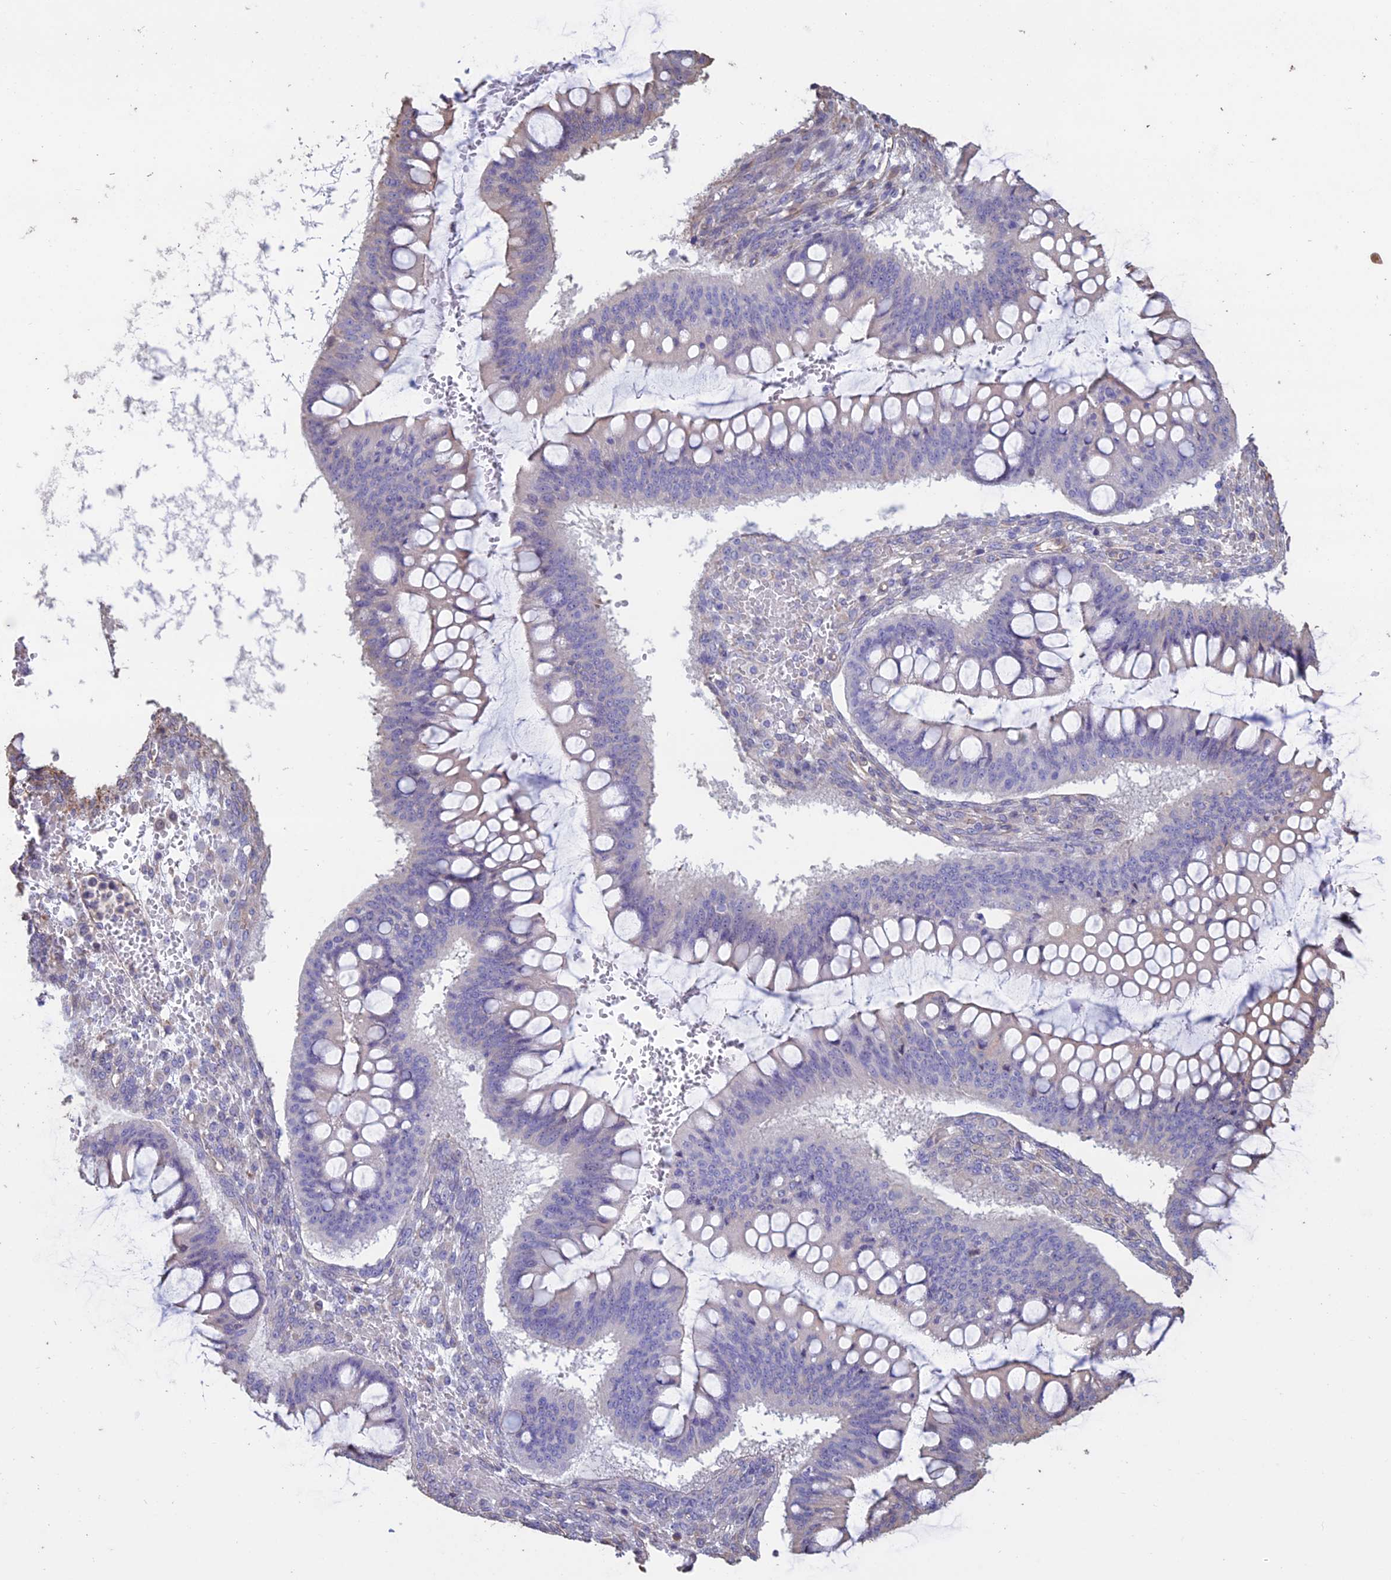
{"staining": {"intensity": "weak", "quantity": "<25%", "location": "cytoplasmic/membranous"}, "tissue": "ovarian cancer", "cell_type": "Tumor cells", "image_type": "cancer", "snomed": [{"axis": "morphology", "description": "Cystadenocarcinoma, mucinous, NOS"}, {"axis": "topography", "description": "Ovary"}], "caption": "DAB immunohistochemical staining of ovarian cancer demonstrates no significant expression in tumor cells.", "gene": "CCDC148", "patient": {"sex": "female", "age": 73}}